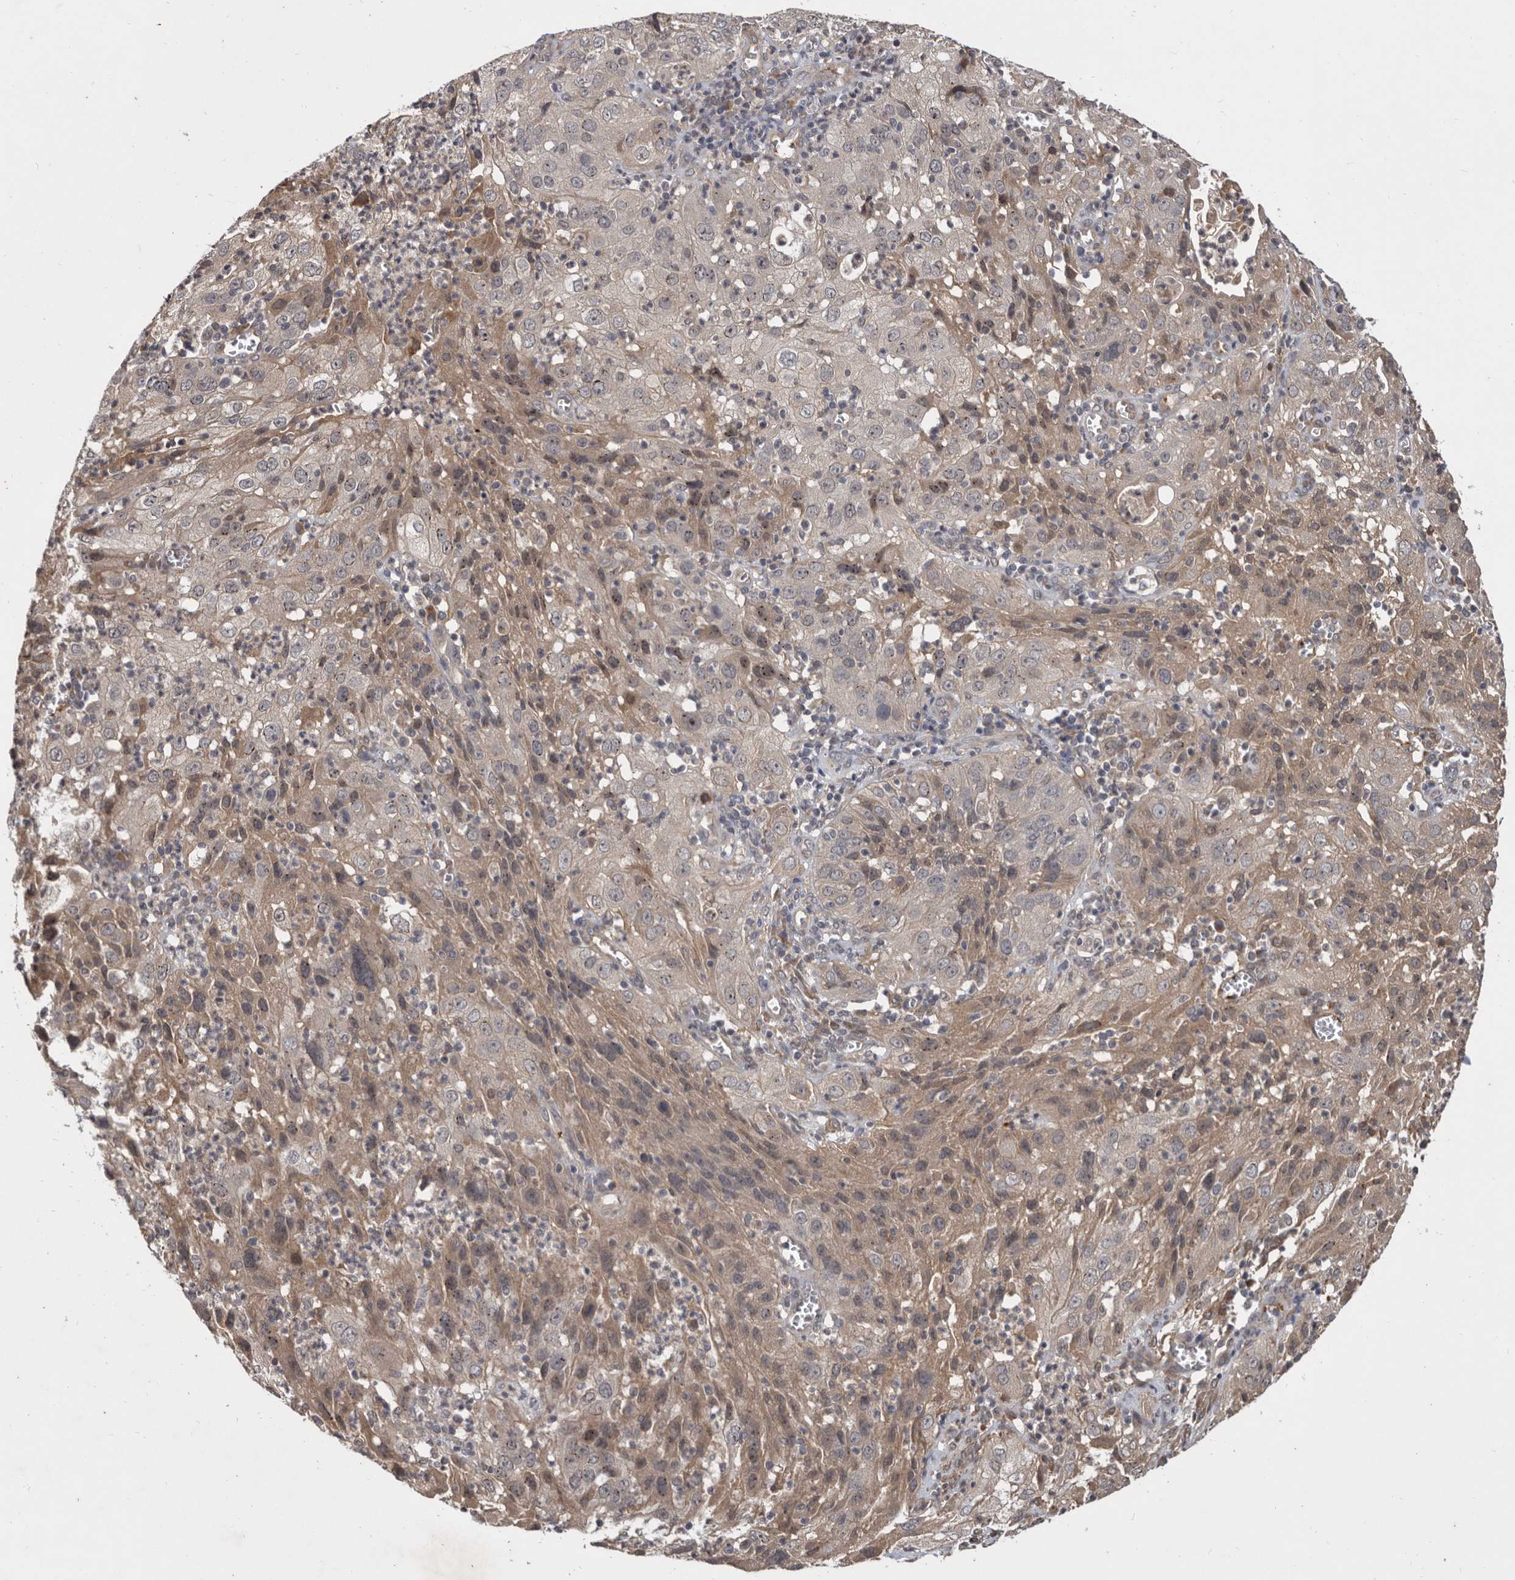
{"staining": {"intensity": "negative", "quantity": "none", "location": "none"}, "tissue": "cervical cancer", "cell_type": "Tumor cells", "image_type": "cancer", "snomed": [{"axis": "morphology", "description": "Squamous cell carcinoma, NOS"}, {"axis": "topography", "description": "Cervix"}], "caption": "Protein analysis of cervical cancer (squamous cell carcinoma) exhibits no significant positivity in tumor cells.", "gene": "DNAJC28", "patient": {"sex": "female", "age": 32}}